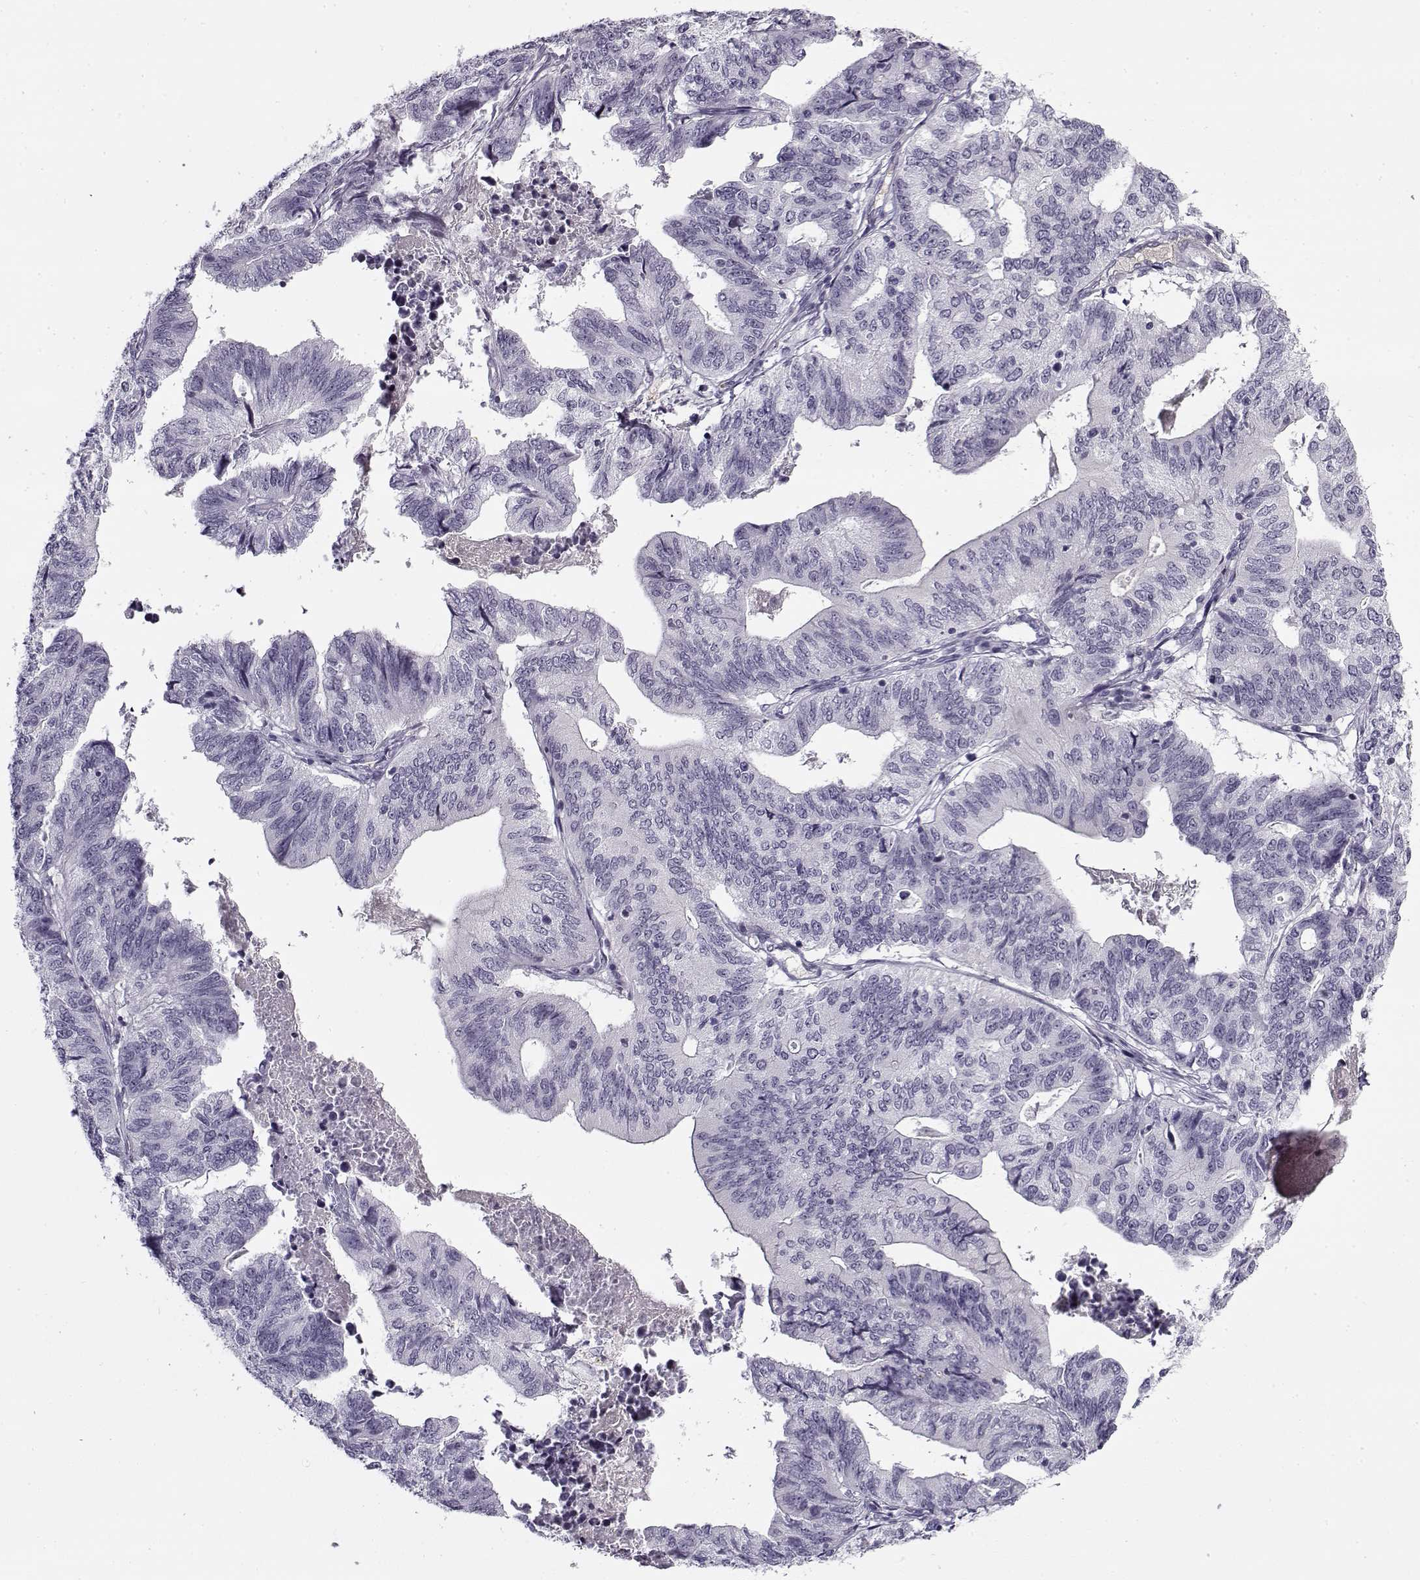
{"staining": {"intensity": "negative", "quantity": "none", "location": "none"}, "tissue": "stomach cancer", "cell_type": "Tumor cells", "image_type": "cancer", "snomed": [{"axis": "morphology", "description": "Adenocarcinoma, NOS"}, {"axis": "topography", "description": "Stomach, upper"}], "caption": "Histopathology image shows no protein expression in tumor cells of adenocarcinoma (stomach) tissue.", "gene": "SNCA", "patient": {"sex": "female", "age": 67}}